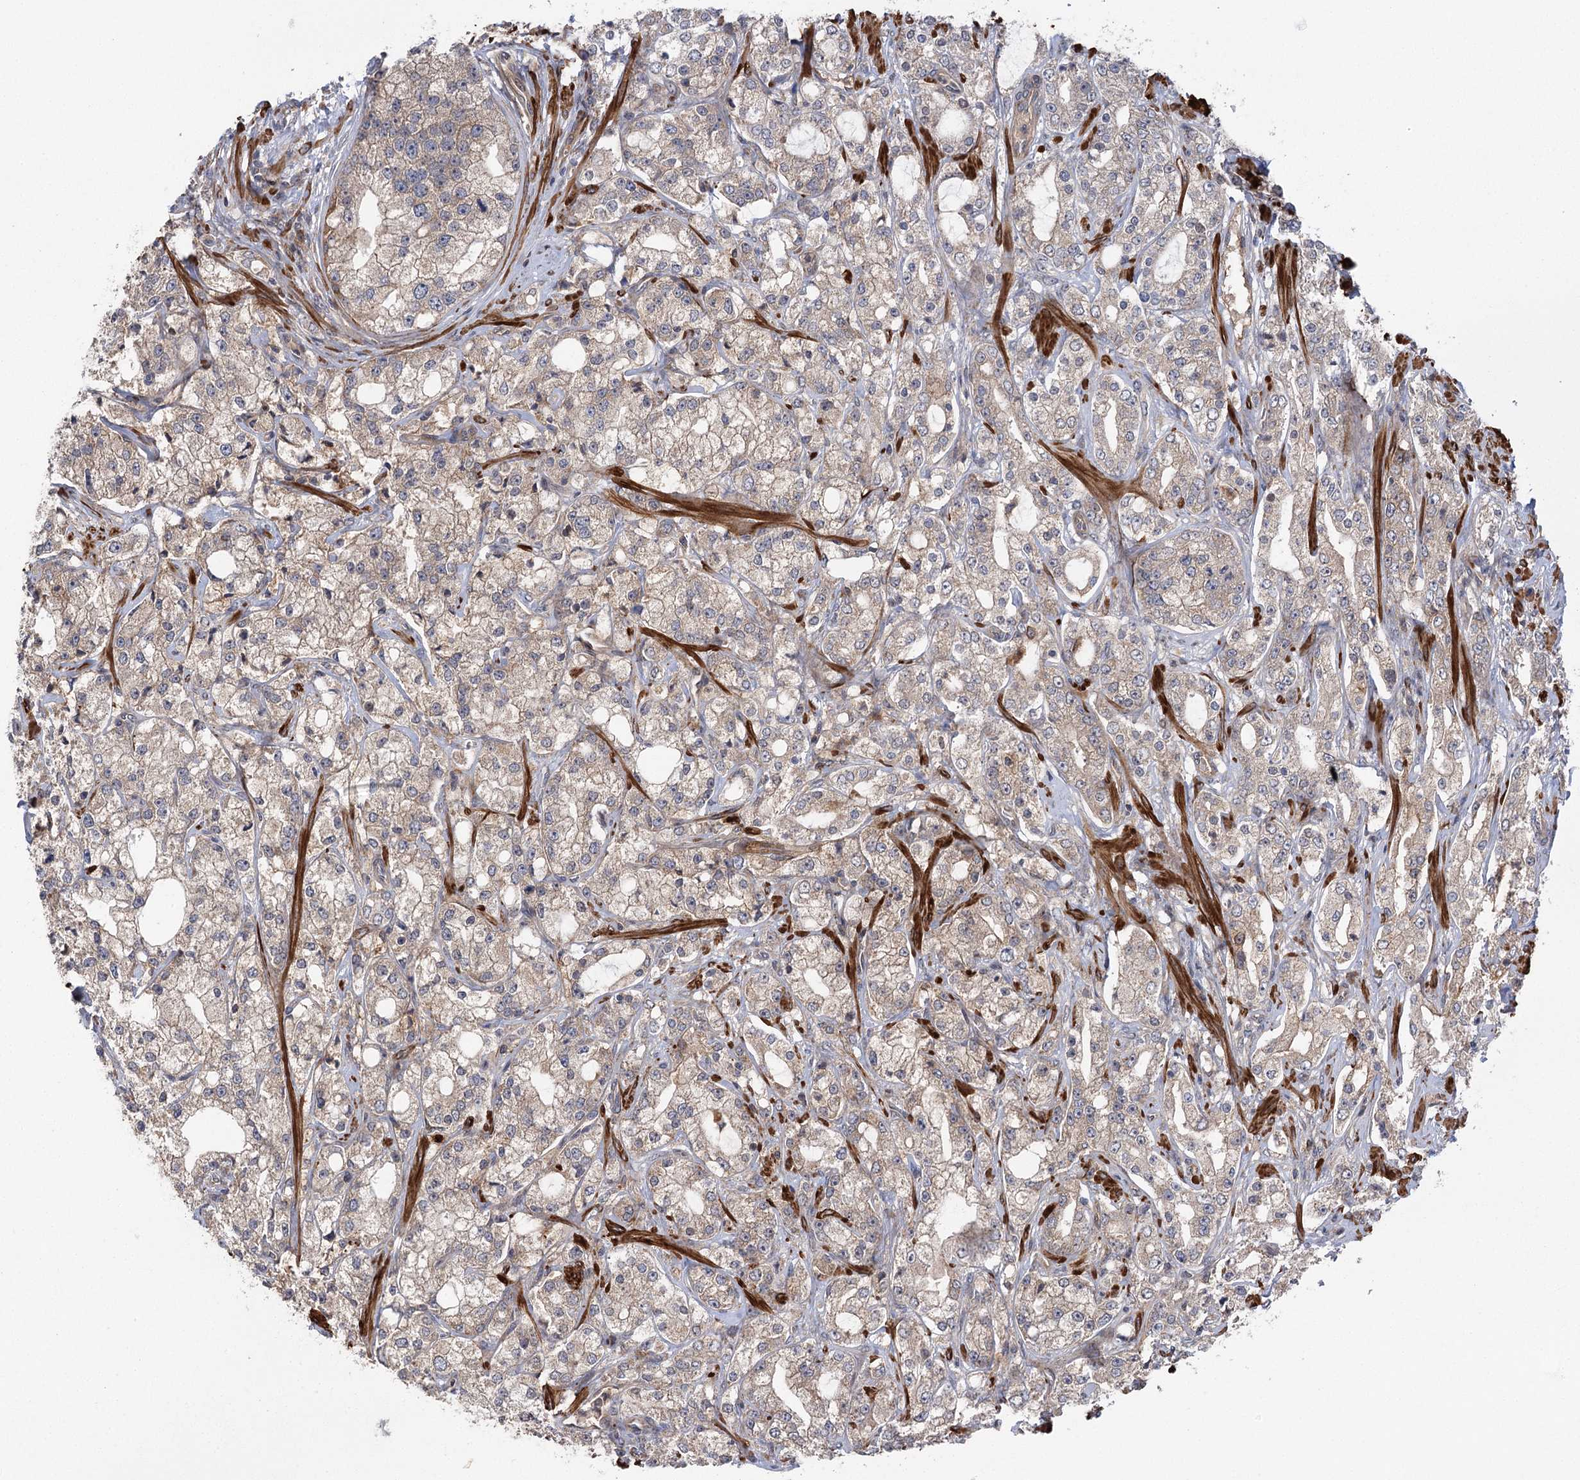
{"staining": {"intensity": "weak", "quantity": "<25%", "location": "cytoplasmic/membranous"}, "tissue": "prostate cancer", "cell_type": "Tumor cells", "image_type": "cancer", "snomed": [{"axis": "morphology", "description": "Adenocarcinoma, High grade"}, {"axis": "topography", "description": "Prostate"}], "caption": "IHC of human prostate cancer shows no staining in tumor cells.", "gene": "KCNN2", "patient": {"sex": "male", "age": 64}}